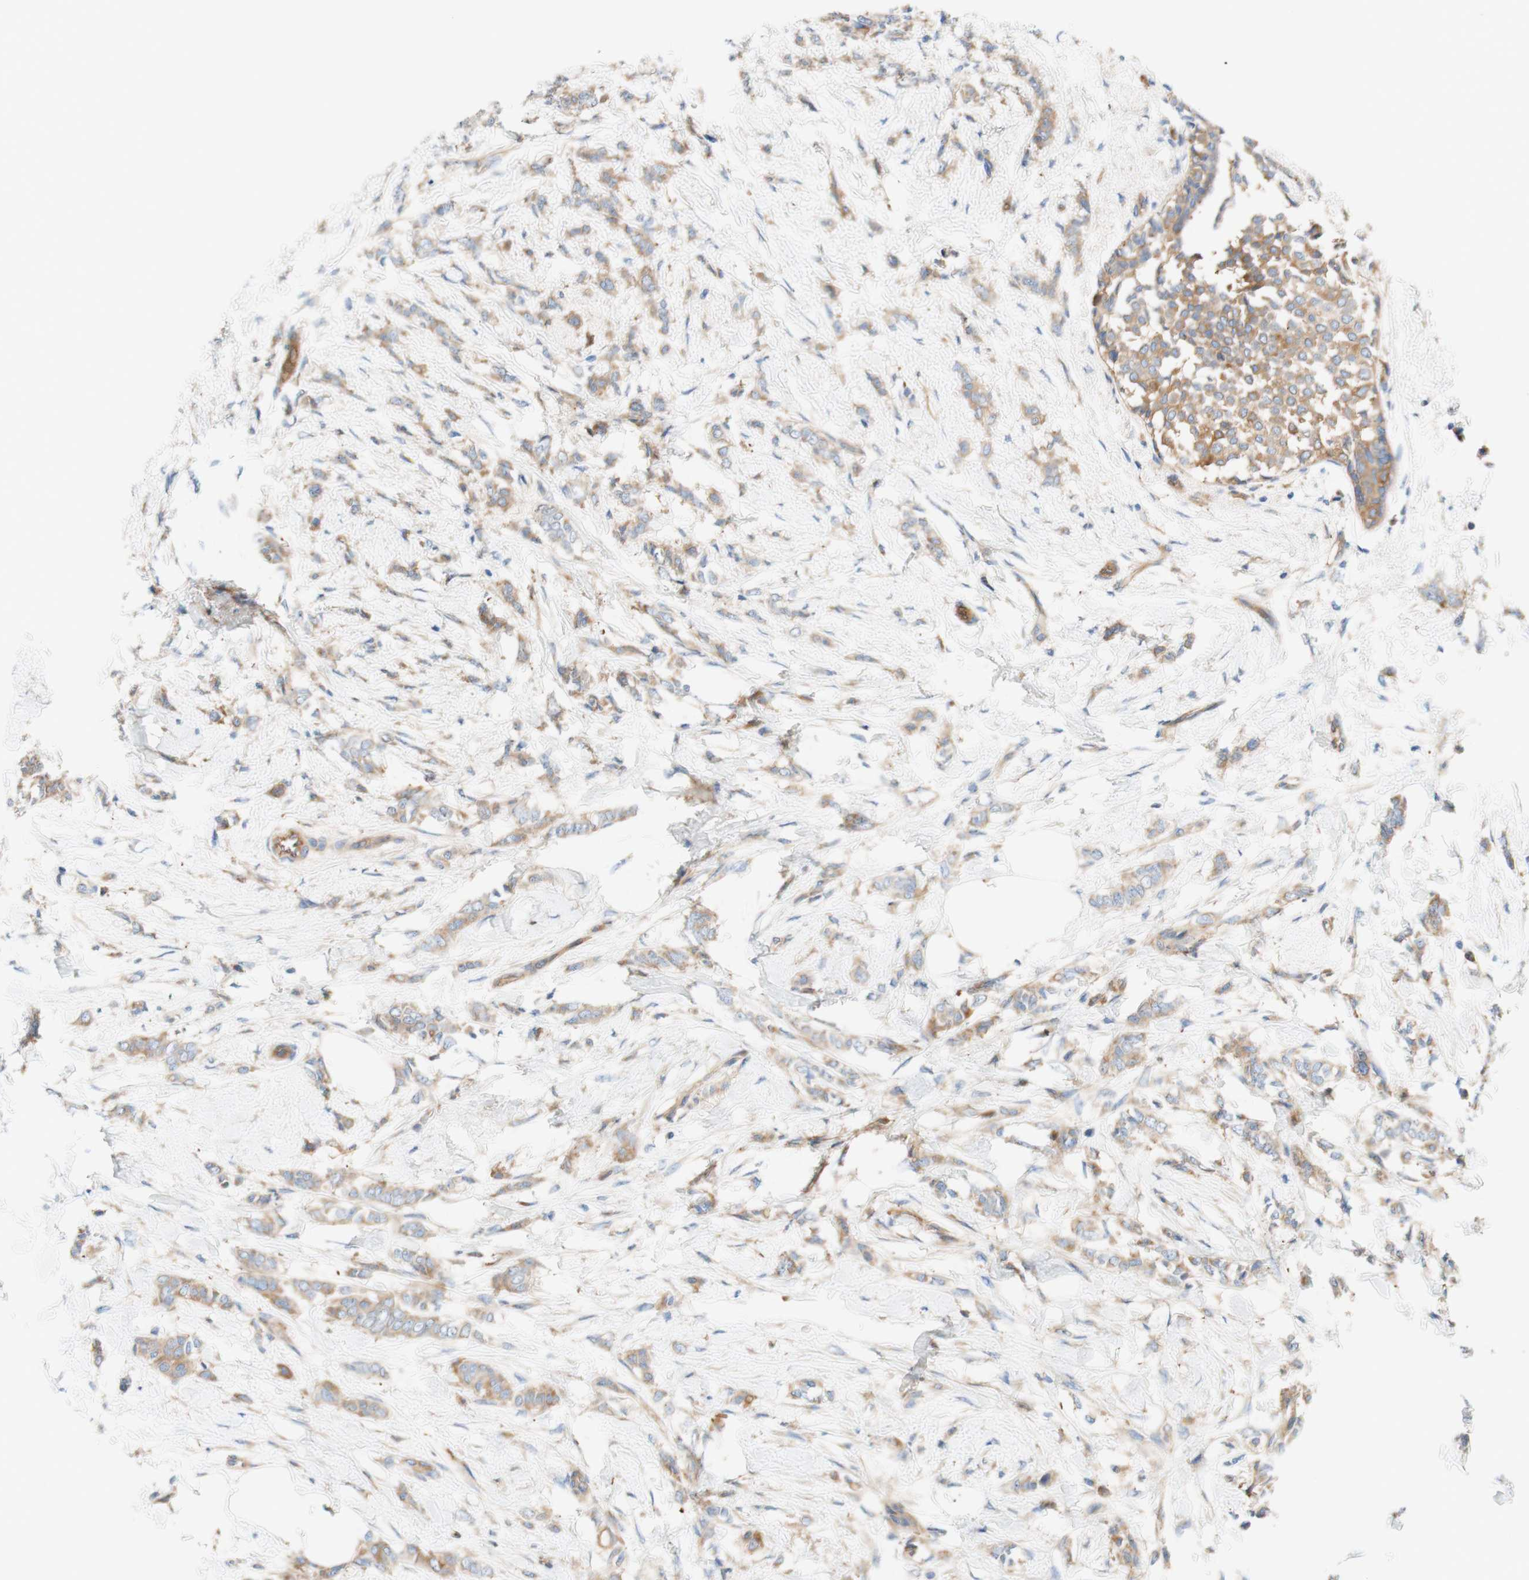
{"staining": {"intensity": "weak", "quantity": ">75%", "location": "cytoplasmic/membranous"}, "tissue": "breast cancer", "cell_type": "Tumor cells", "image_type": "cancer", "snomed": [{"axis": "morphology", "description": "Lobular carcinoma, in situ"}, {"axis": "morphology", "description": "Lobular carcinoma"}, {"axis": "topography", "description": "Breast"}], "caption": "The immunohistochemical stain labels weak cytoplasmic/membranous expression in tumor cells of lobular carcinoma (breast) tissue.", "gene": "STOM", "patient": {"sex": "female", "age": 41}}